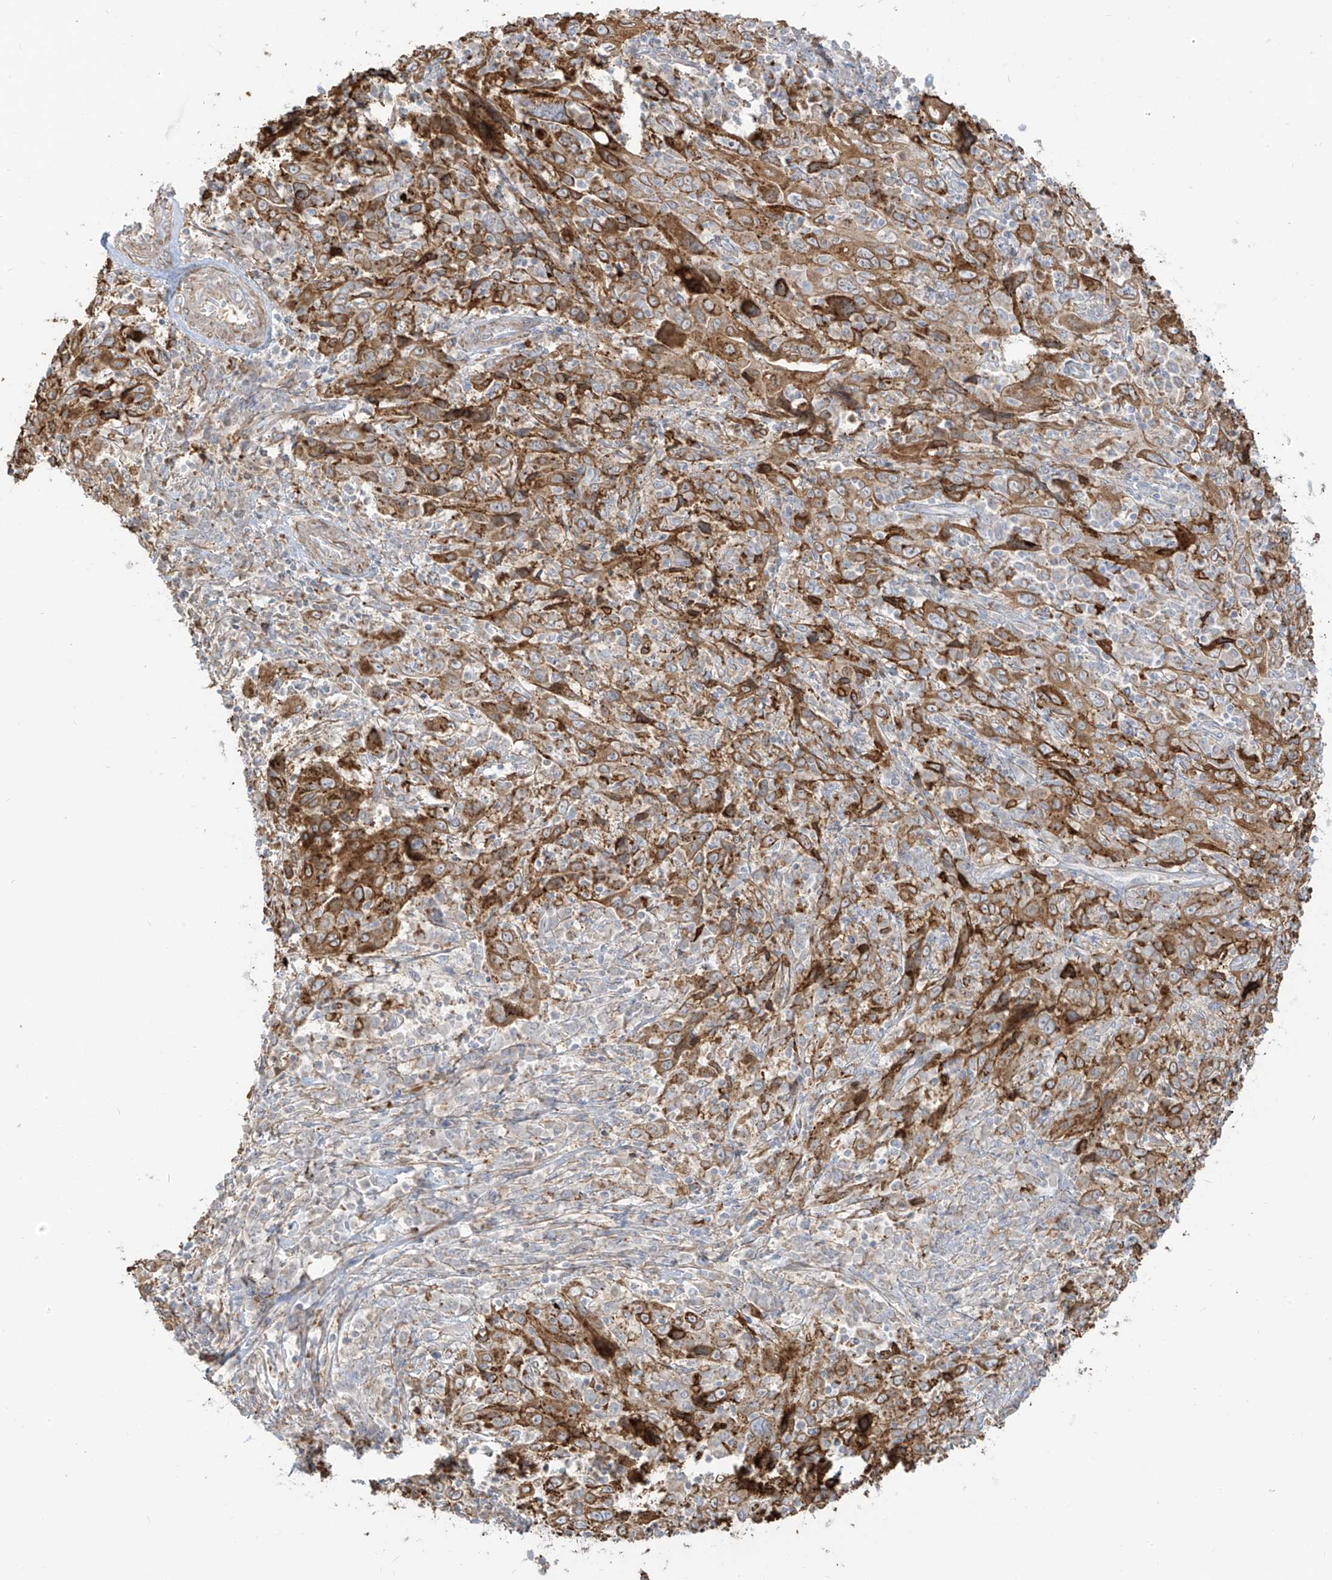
{"staining": {"intensity": "moderate", "quantity": ">75%", "location": "cytoplasmic/membranous"}, "tissue": "cervical cancer", "cell_type": "Tumor cells", "image_type": "cancer", "snomed": [{"axis": "morphology", "description": "Squamous cell carcinoma, NOS"}, {"axis": "topography", "description": "Cervix"}], "caption": "A brown stain shows moderate cytoplasmic/membranous expression of a protein in human cervical squamous cell carcinoma tumor cells.", "gene": "ZGRF1", "patient": {"sex": "female", "age": 46}}